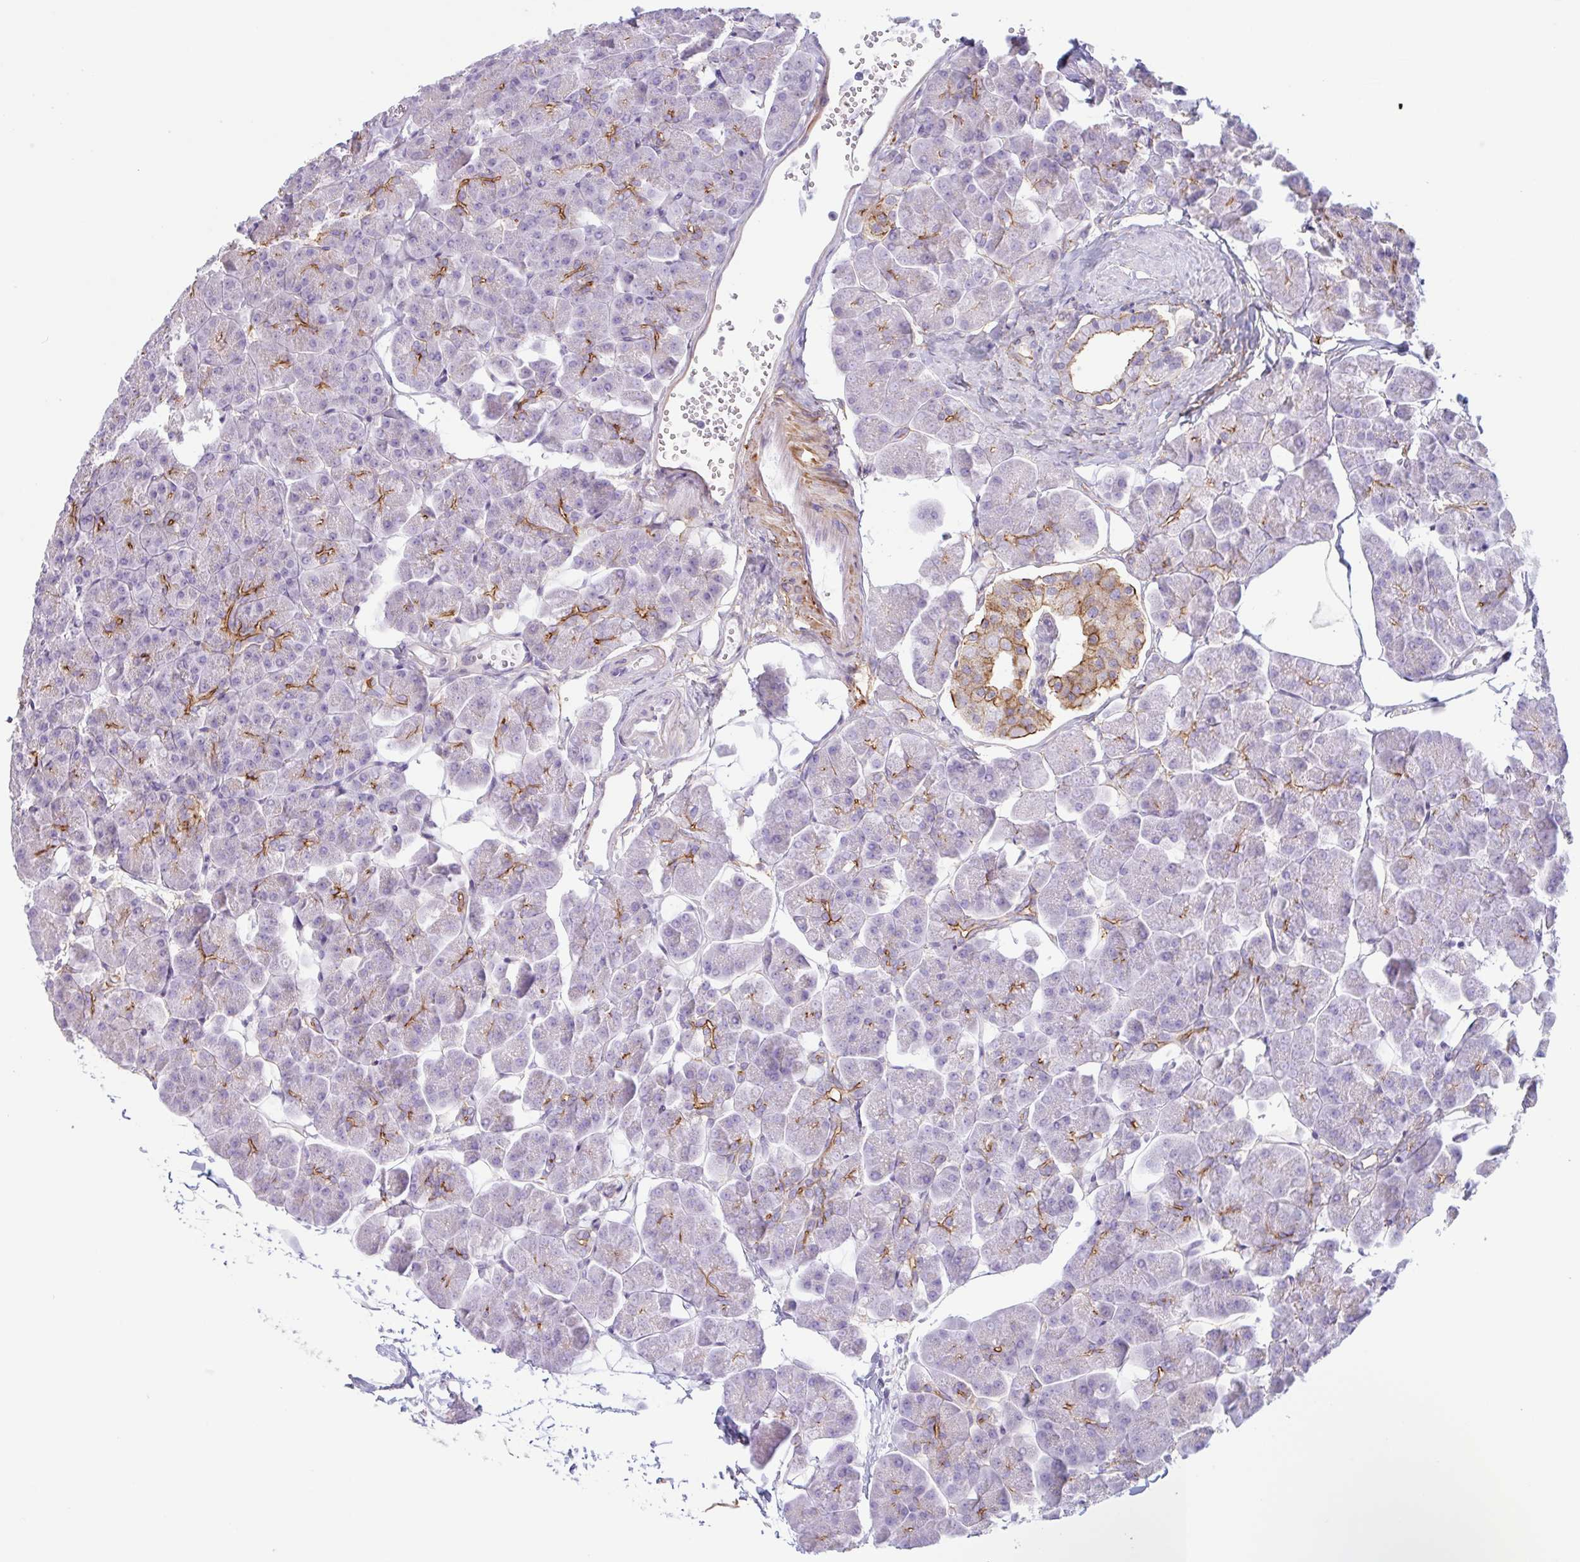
{"staining": {"intensity": "moderate", "quantity": "<25%", "location": "cytoplasmic/membranous"}, "tissue": "pancreas", "cell_type": "Exocrine glandular cells", "image_type": "normal", "snomed": [{"axis": "morphology", "description": "Normal tissue, NOS"}, {"axis": "topography", "description": "Pancreas"}, {"axis": "topography", "description": "Peripheral nerve tissue"}], "caption": "Immunohistochemistry photomicrograph of unremarkable human pancreas stained for a protein (brown), which displays low levels of moderate cytoplasmic/membranous expression in about <25% of exocrine glandular cells.", "gene": "MYH10", "patient": {"sex": "male", "age": 54}}